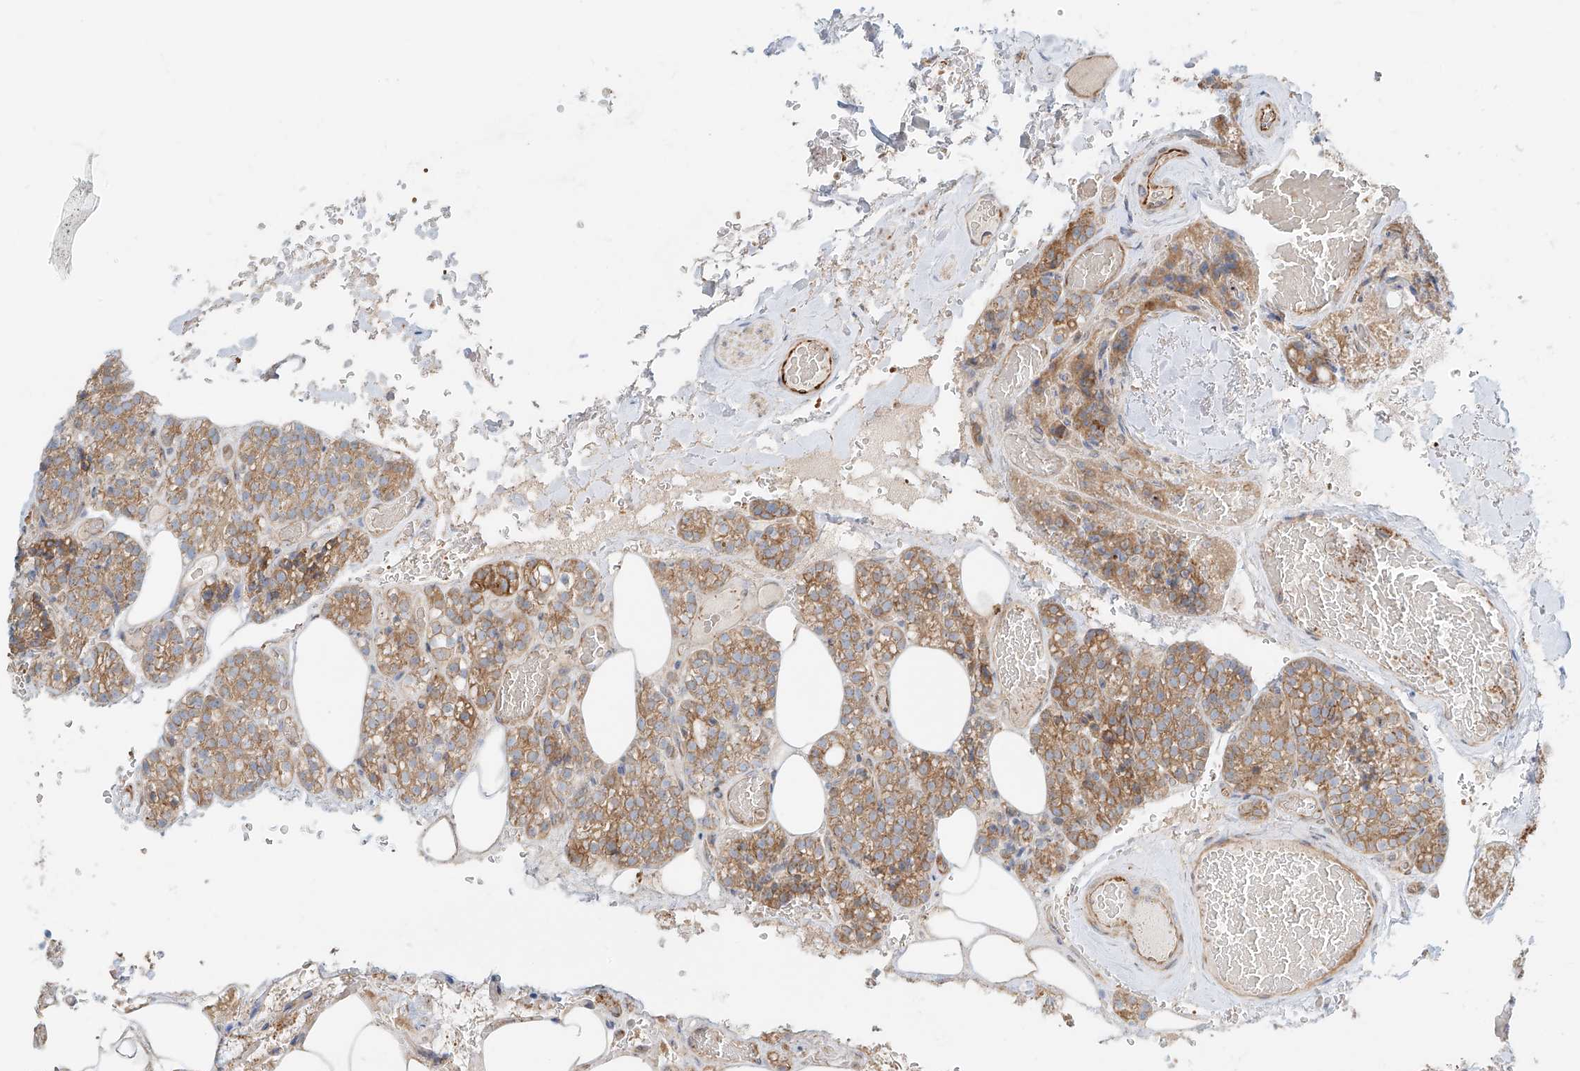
{"staining": {"intensity": "moderate", "quantity": "<25%", "location": "cytoplasmic/membranous"}, "tissue": "parathyroid gland", "cell_type": "Glandular cells", "image_type": "normal", "snomed": [{"axis": "morphology", "description": "Normal tissue, NOS"}, {"axis": "topography", "description": "Parathyroid gland"}], "caption": "Brown immunohistochemical staining in unremarkable parathyroid gland exhibits moderate cytoplasmic/membranous staining in about <25% of glandular cells.", "gene": "EIPR1", "patient": {"sex": "male", "age": 87}}